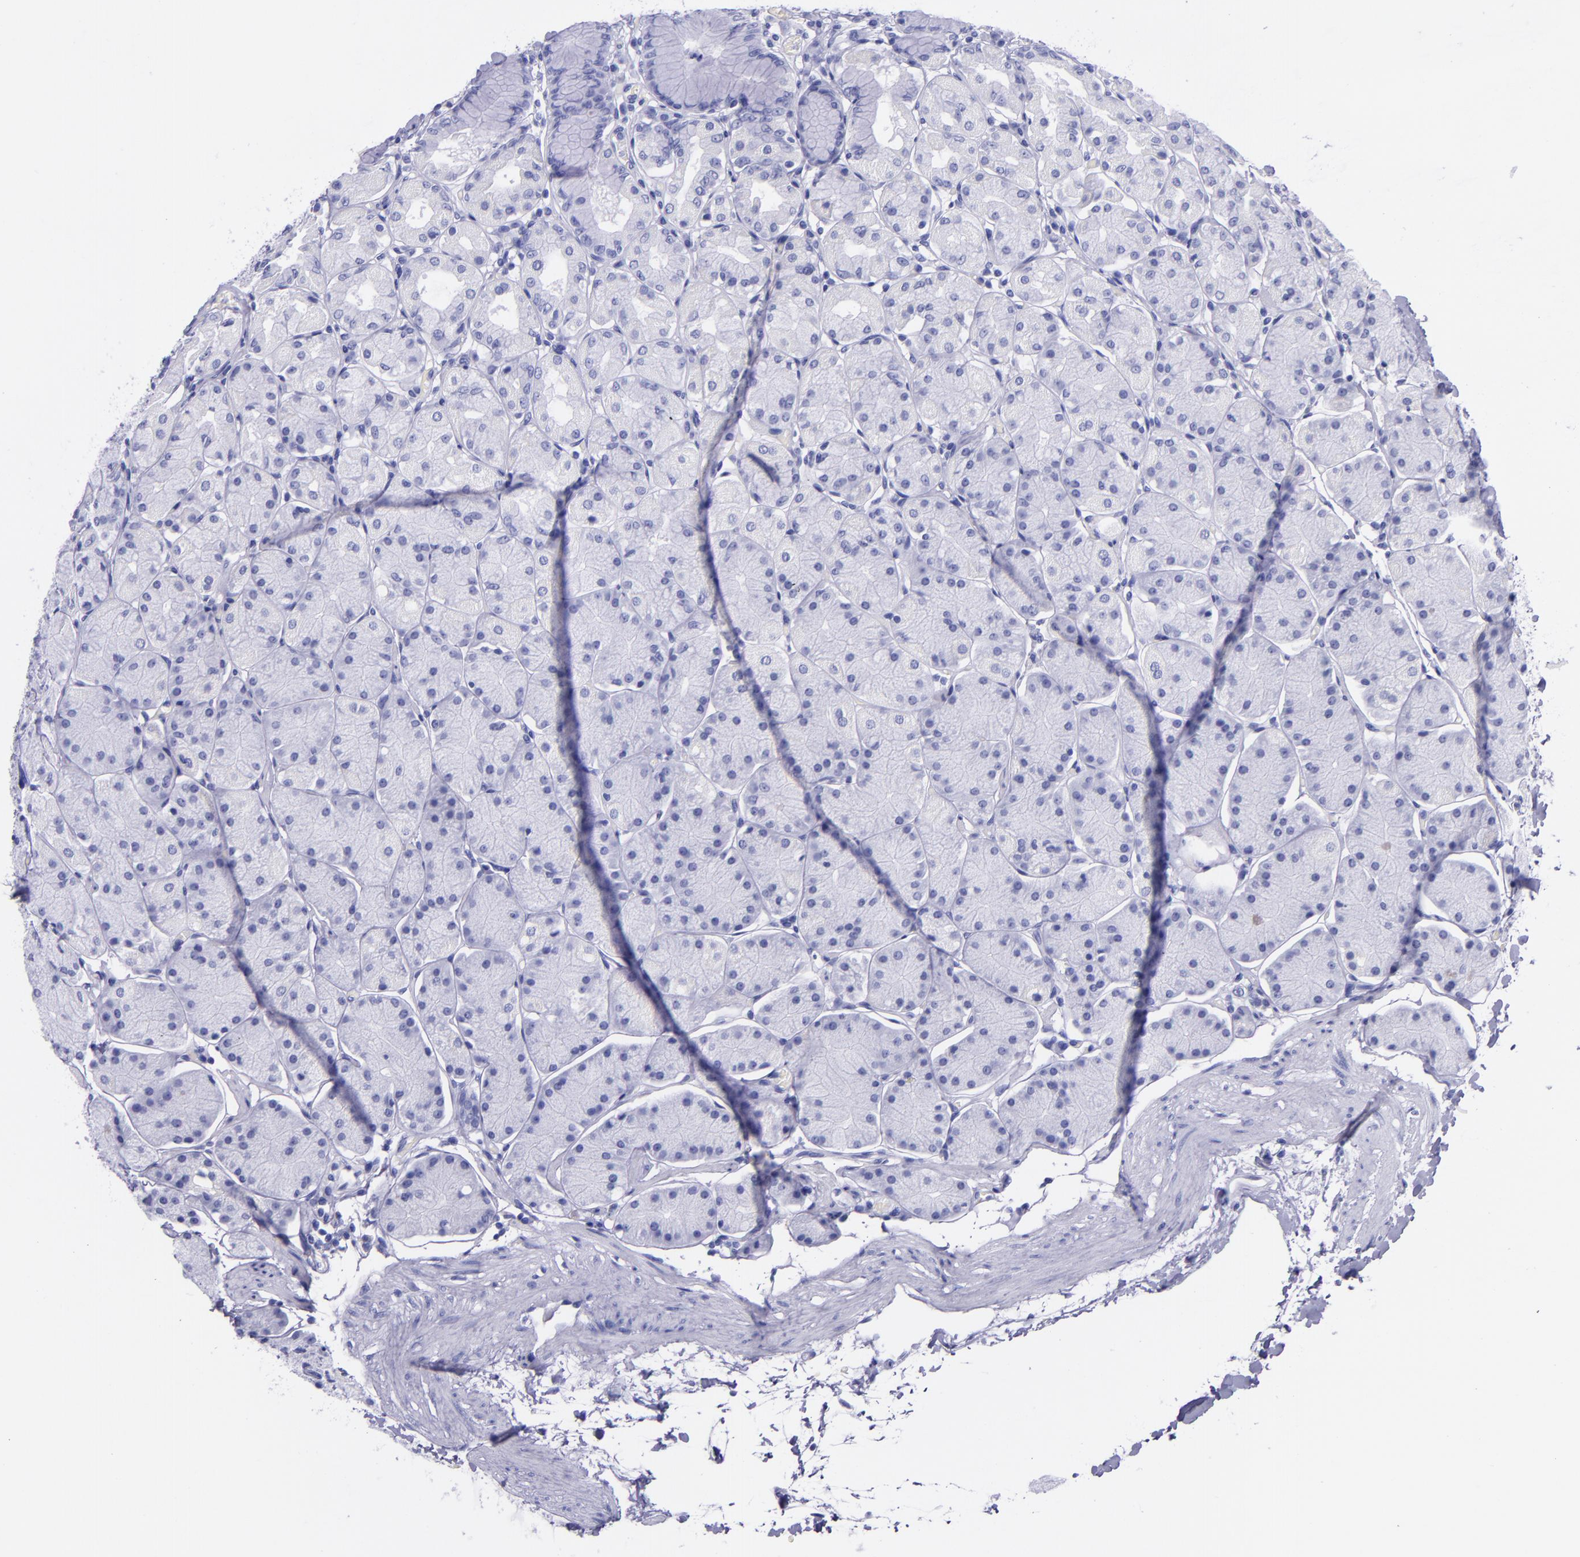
{"staining": {"intensity": "negative", "quantity": "none", "location": "none"}, "tissue": "stomach", "cell_type": "Glandular cells", "image_type": "normal", "snomed": [{"axis": "morphology", "description": "Normal tissue, NOS"}, {"axis": "topography", "description": "Stomach, upper"}, {"axis": "topography", "description": "Stomach"}], "caption": "This is a photomicrograph of immunohistochemistry staining of unremarkable stomach, which shows no expression in glandular cells. (DAB immunohistochemistry (IHC) visualized using brightfield microscopy, high magnification).", "gene": "MBP", "patient": {"sex": "male", "age": 76}}